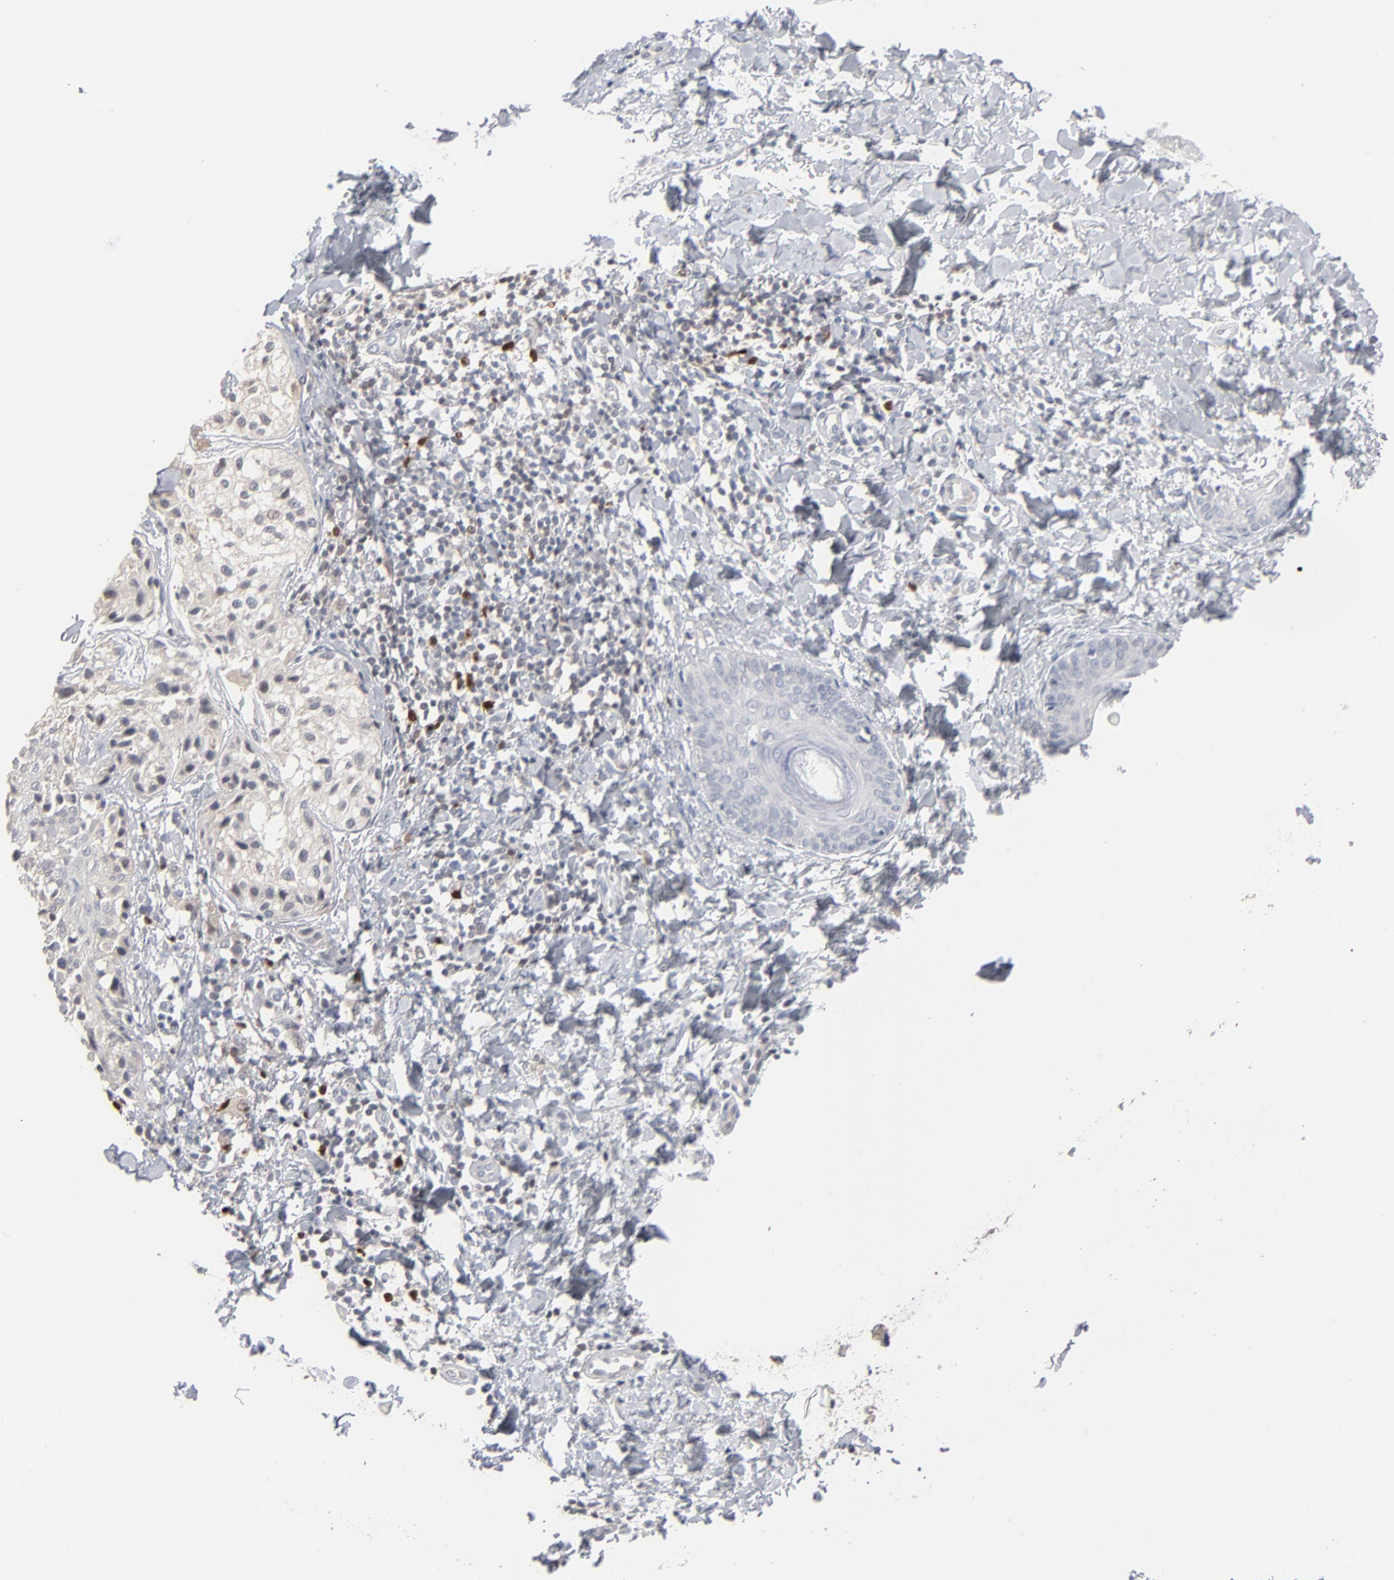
{"staining": {"intensity": "weak", "quantity": ">75%", "location": "cytoplasmic/membranous"}, "tissue": "melanoma", "cell_type": "Tumor cells", "image_type": "cancer", "snomed": [{"axis": "morphology", "description": "Malignant melanoma, NOS"}, {"axis": "topography", "description": "Skin"}], "caption": "Immunohistochemical staining of human malignant melanoma reveals low levels of weak cytoplasmic/membranous protein staining in approximately >75% of tumor cells.", "gene": "STAT4", "patient": {"sex": "male", "age": 23}}